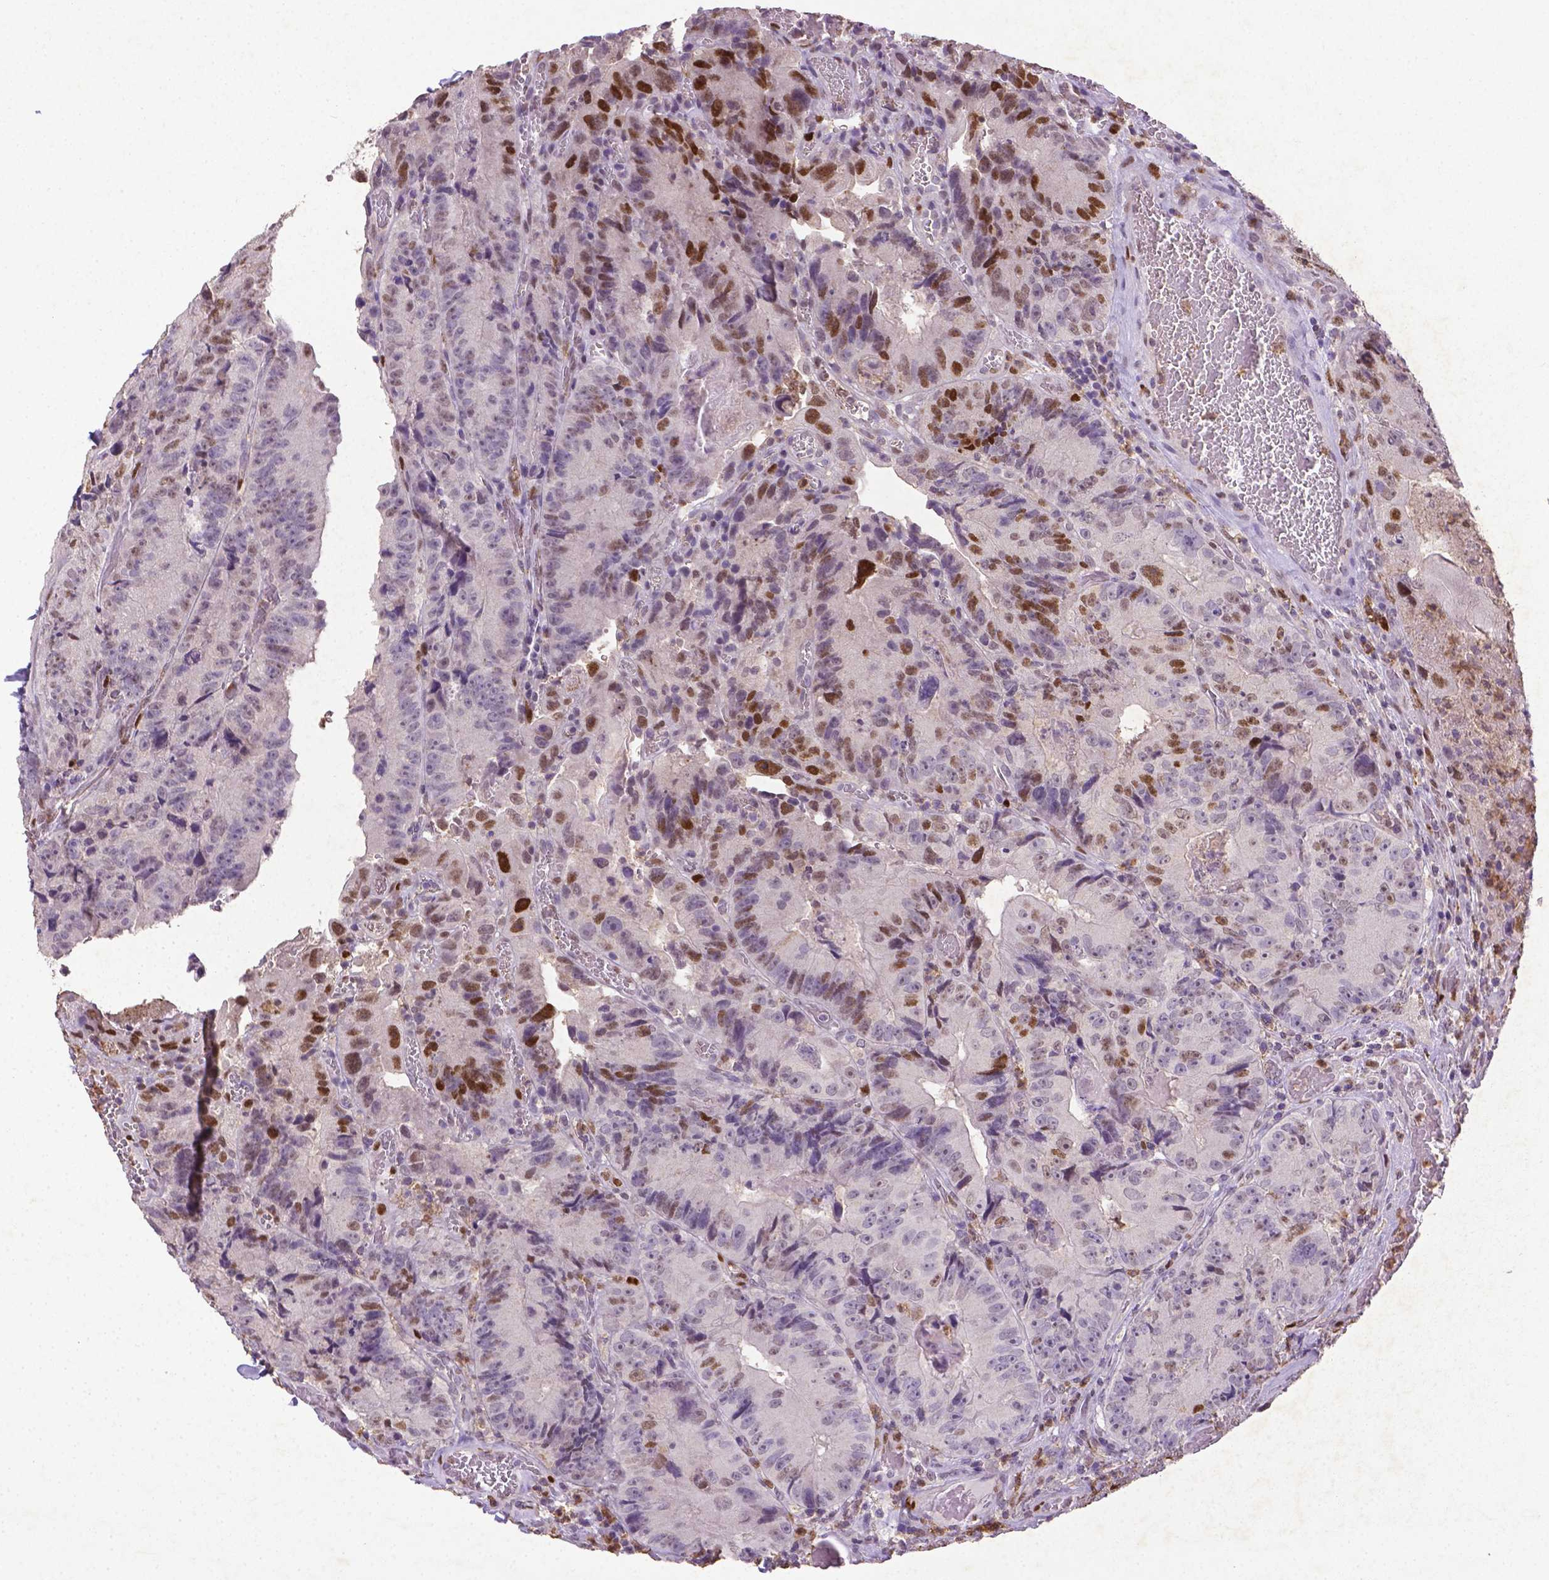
{"staining": {"intensity": "moderate", "quantity": ">75%", "location": "nuclear"}, "tissue": "colorectal cancer", "cell_type": "Tumor cells", "image_type": "cancer", "snomed": [{"axis": "morphology", "description": "Adenocarcinoma, NOS"}, {"axis": "topography", "description": "Colon"}], "caption": "DAB (3,3'-diaminobenzidine) immunohistochemical staining of colorectal cancer (adenocarcinoma) demonstrates moderate nuclear protein expression in about >75% of tumor cells.", "gene": "CDKN1A", "patient": {"sex": "female", "age": 86}}